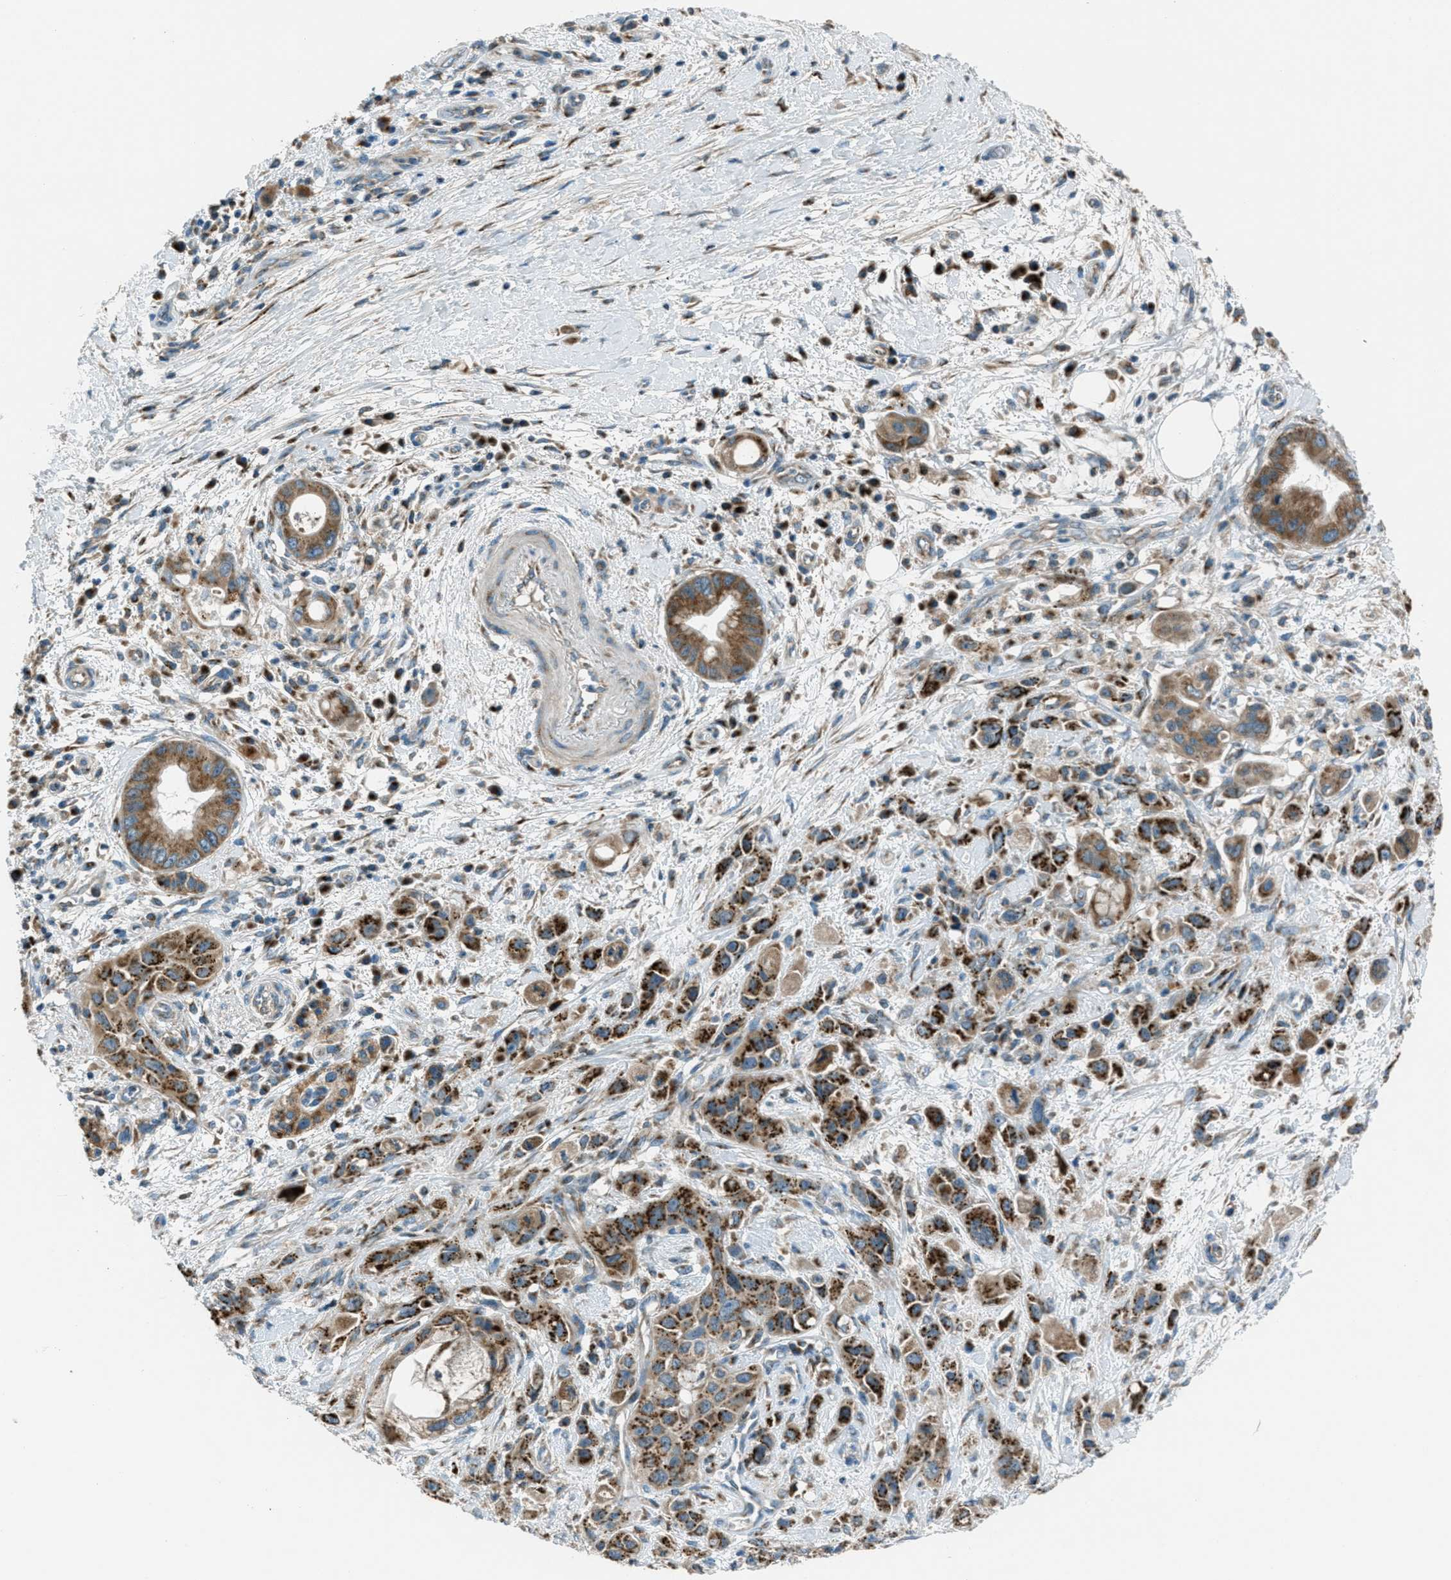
{"staining": {"intensity": "moderate", "quantity": ">75%", "location": "cytoplasmic/membranous"}, "tissue": "pancreatic cancer", "cell_type": "Tumor cells", "image_type": "cancer", "snomed": [{"axis": "morphology", "description": "Adenocarcinoma, NOS"}, {"axis": "topography", "description": "Pancreas"}], "caption": "Brown immunohistochemical staining in human adenocarcinoma (pancreatic) displays moderate cytoplasmic/membranous staining in approximately >75% of tumor cells. The protein is shown in brown color, while the nuclei are stained blue.", "gene": "BCKDK", "patient": {"sex": "female", "age": 73}}